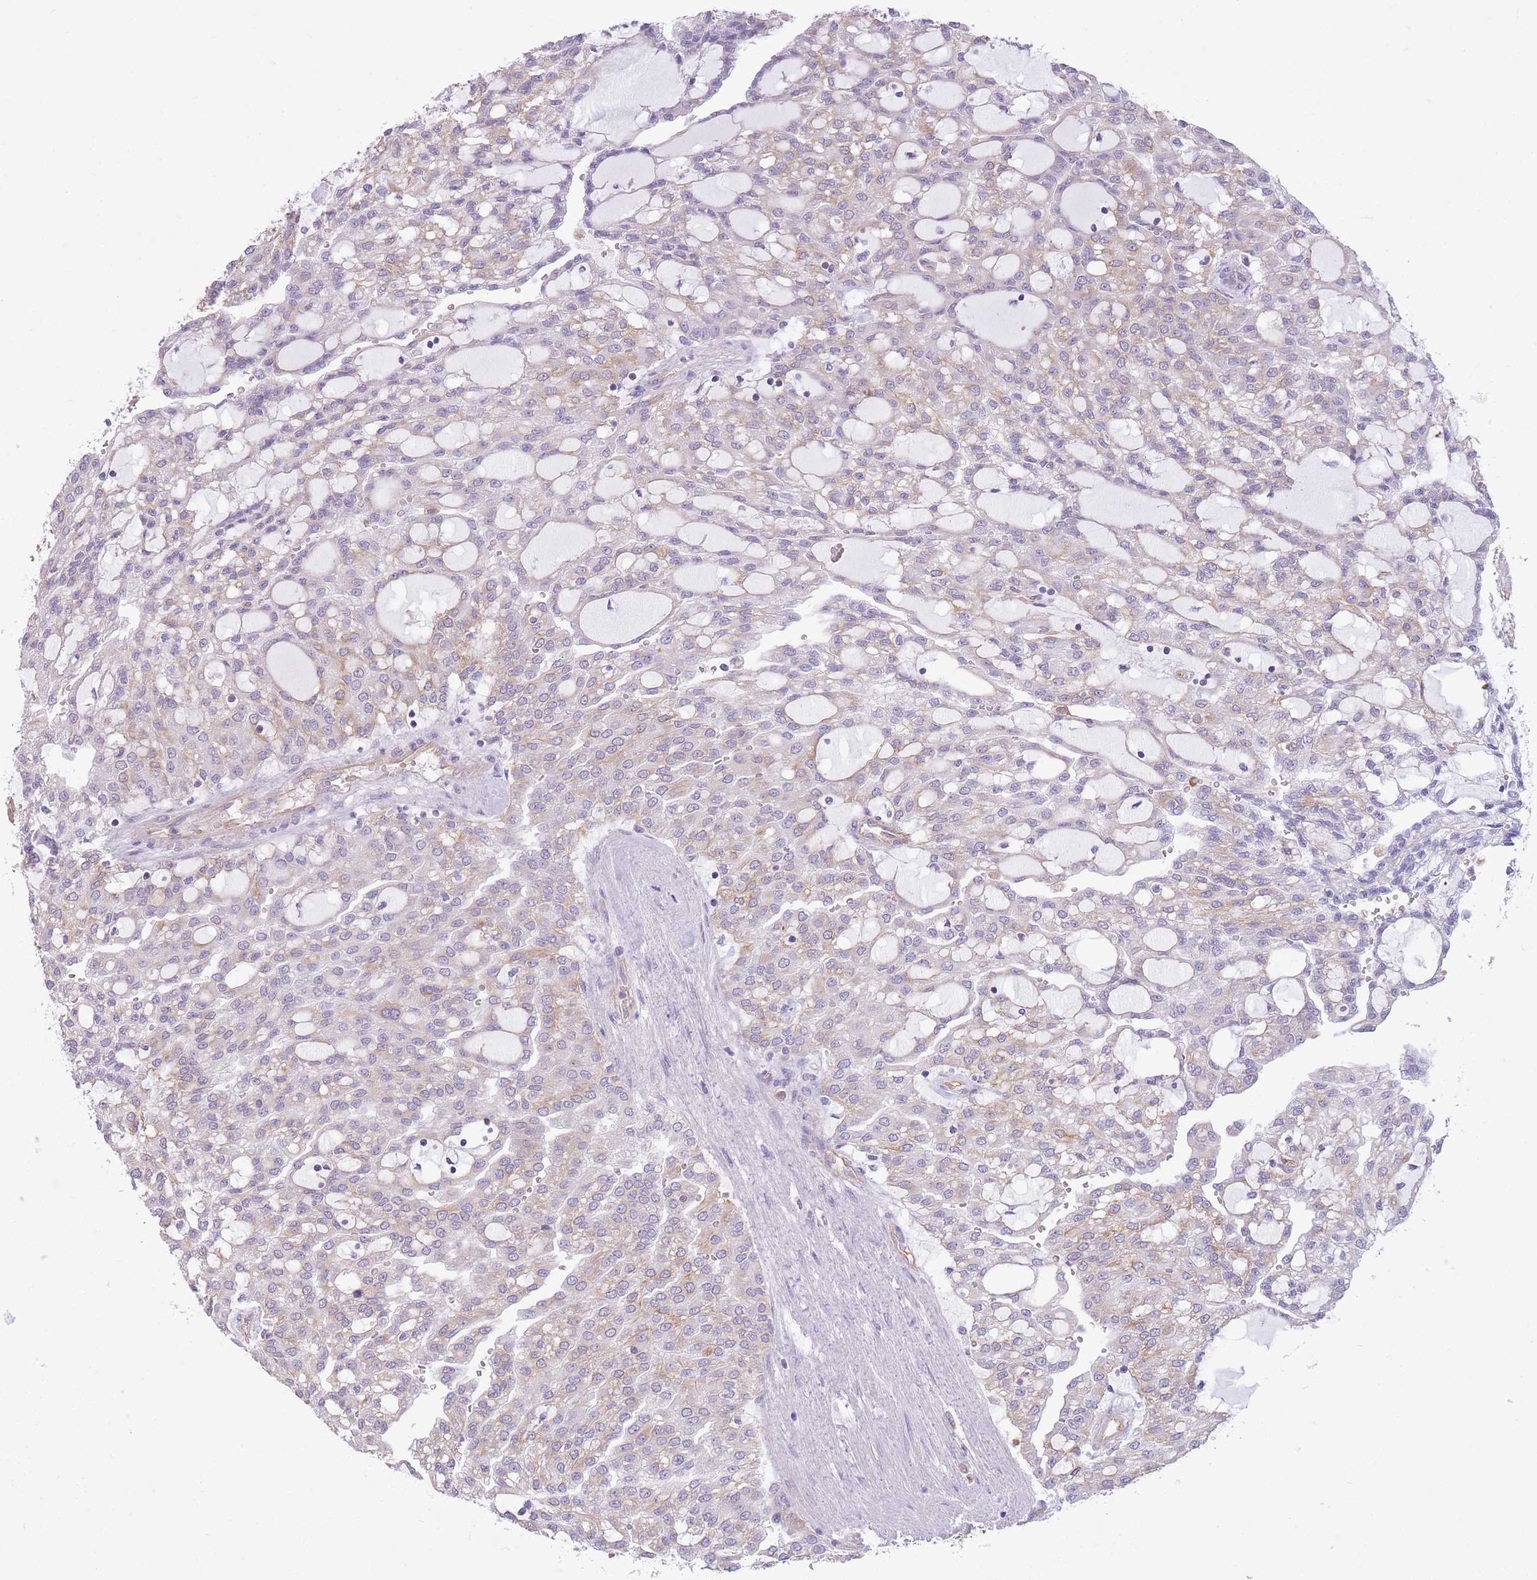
{"staining": {"intensity": "weak", "quantity": "25%-75%", "location": "cytoplasmic/membranous"}, "tissue": "renal cancer", "cell_type": "Tumor cells", "image_type": "cancer", "snomed": [{"axis": "morphology", "description": "Adenocarcinoma, NOS"}, {"axis": "topography", "description": "Kidney"}], "caption": "Weak cytoplasmic/membranous staining for a protein is seen in approximately 25%-75% of tumor cells of renal adenocarcinoma using immunohistochemistry.", "gene": "ADD1", "patient": {"sex": "male", "age": 63}}